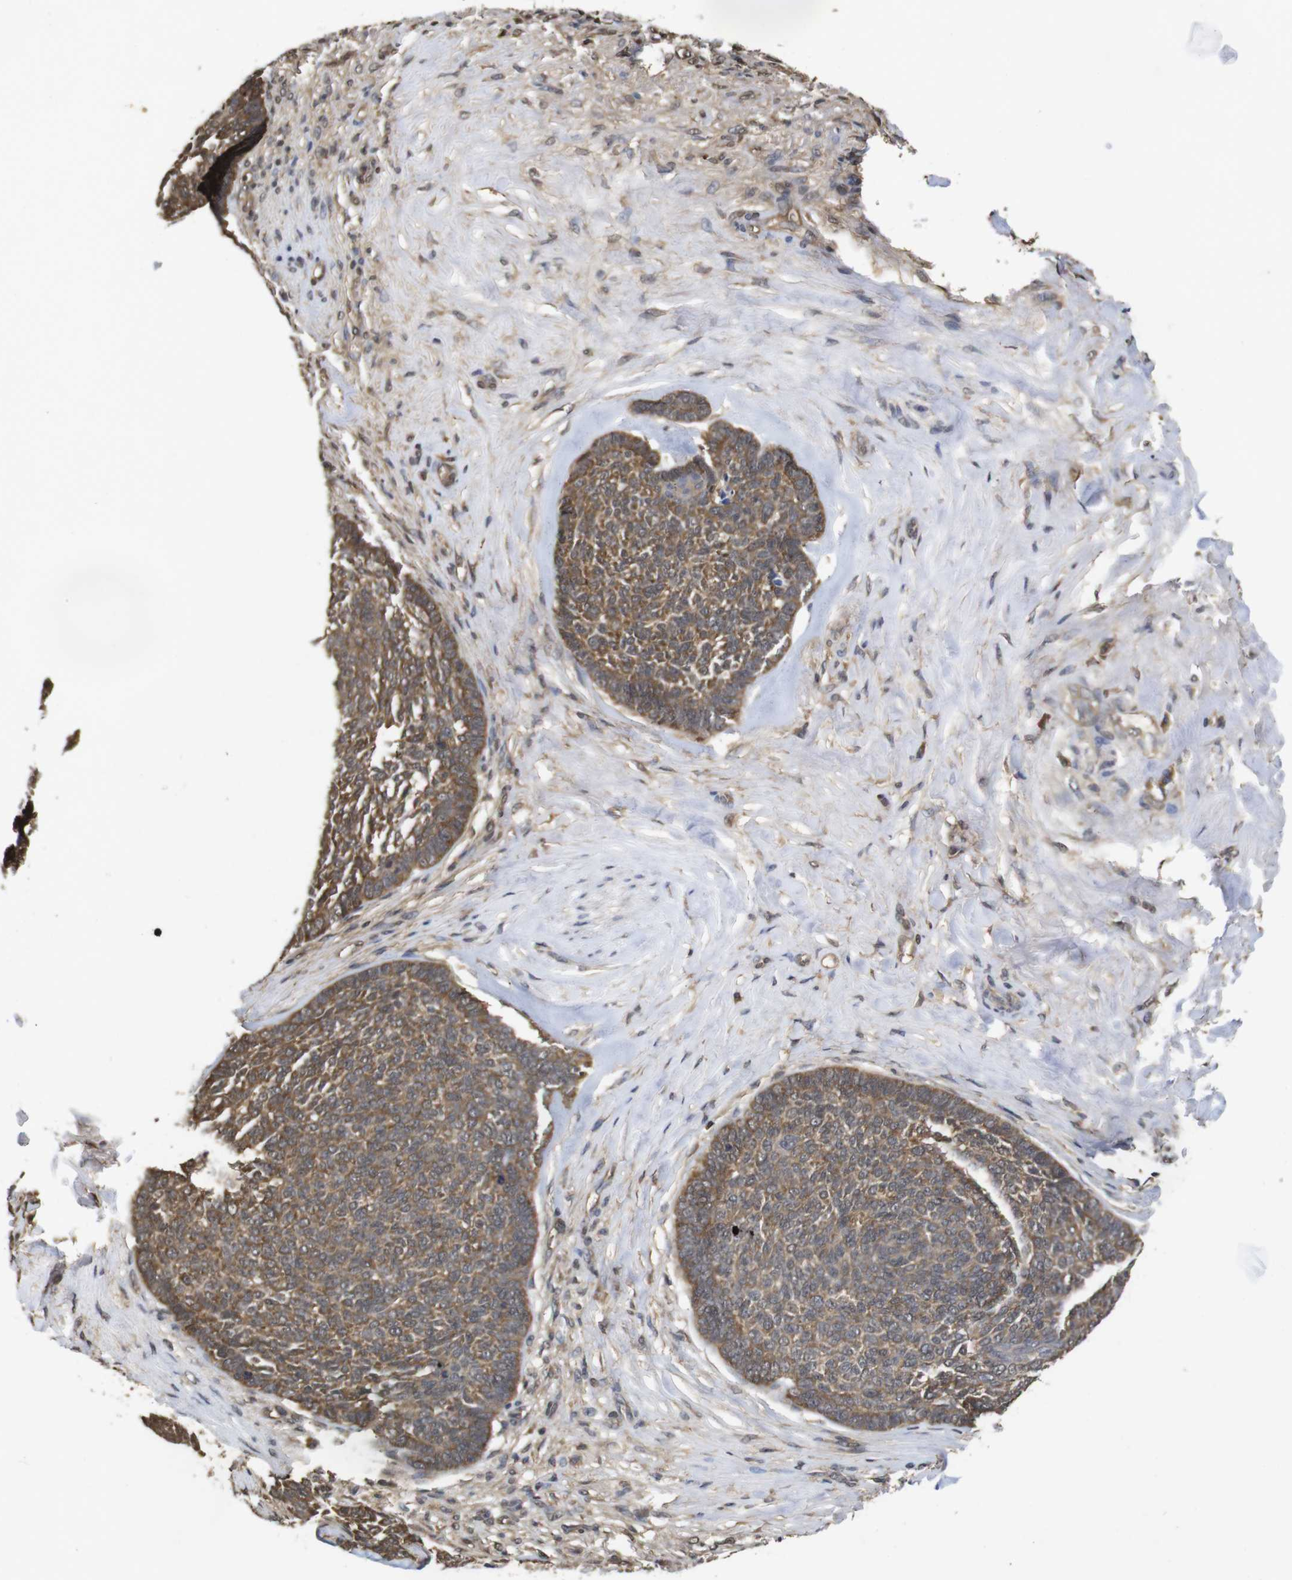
{"staining": {"intensity": "moderate", "quantity": ">75%", "location": "cytoplasmic/membranous"}, "tissue": "skin cancer", "cell_type": "Tumor cells", "image_type": "cancer", "snomed": [{"axis": "morphology", "description": "Basal cell carcinoma"}, {"axis": "topography", "description": "Skin"}], "caption": "The photomicrograph shows immunohistochemical staining of basal cell carcinoma (skin). There is moderate cytoplasmic/membranous positivity is present in approximately >75% of tumor cells.", "gene": "SUMO3", "patient": {"sex": "male", "age": 84}}